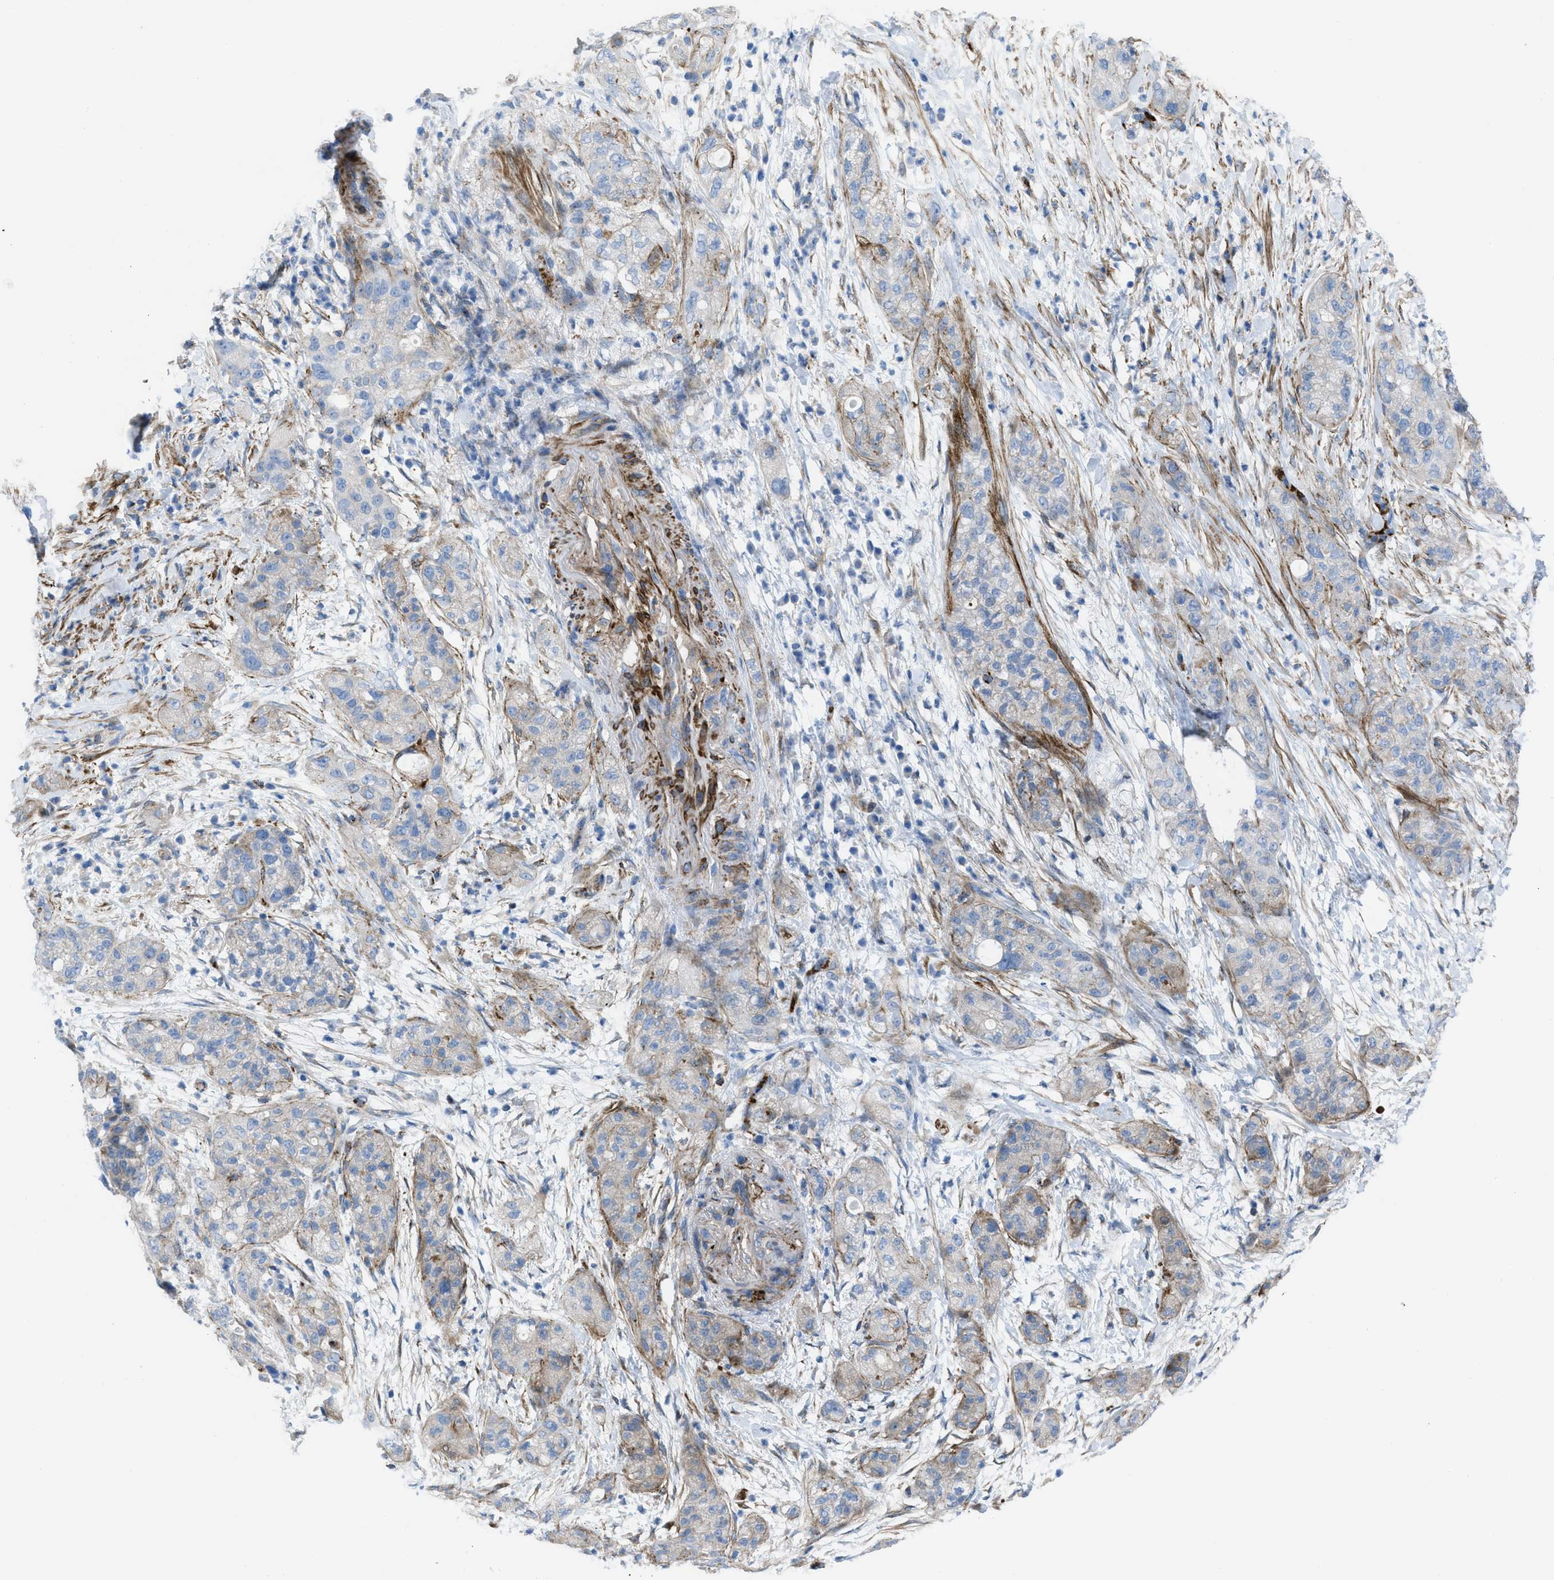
{"staining": {"intensity": "weak", "quantity": "<25%", "location": "cytoplasmic/membranous"}, "tissue": "pancreatic cancer", "cell_type": "Tumor cells", "image_type": "cancer", "snomed": [{"axis": "morphology", "description": "Adenocarcinoma, NOS"}, {"axis": "topography", "description": "Pancreas"}], "caption": "Protein analysis of pancreatic cancer (adenocarcinoma) exhibits no significant positivity in tumor cells.", "gene": "KCNH7", "patient": {"sex": "female", "age": 78}}